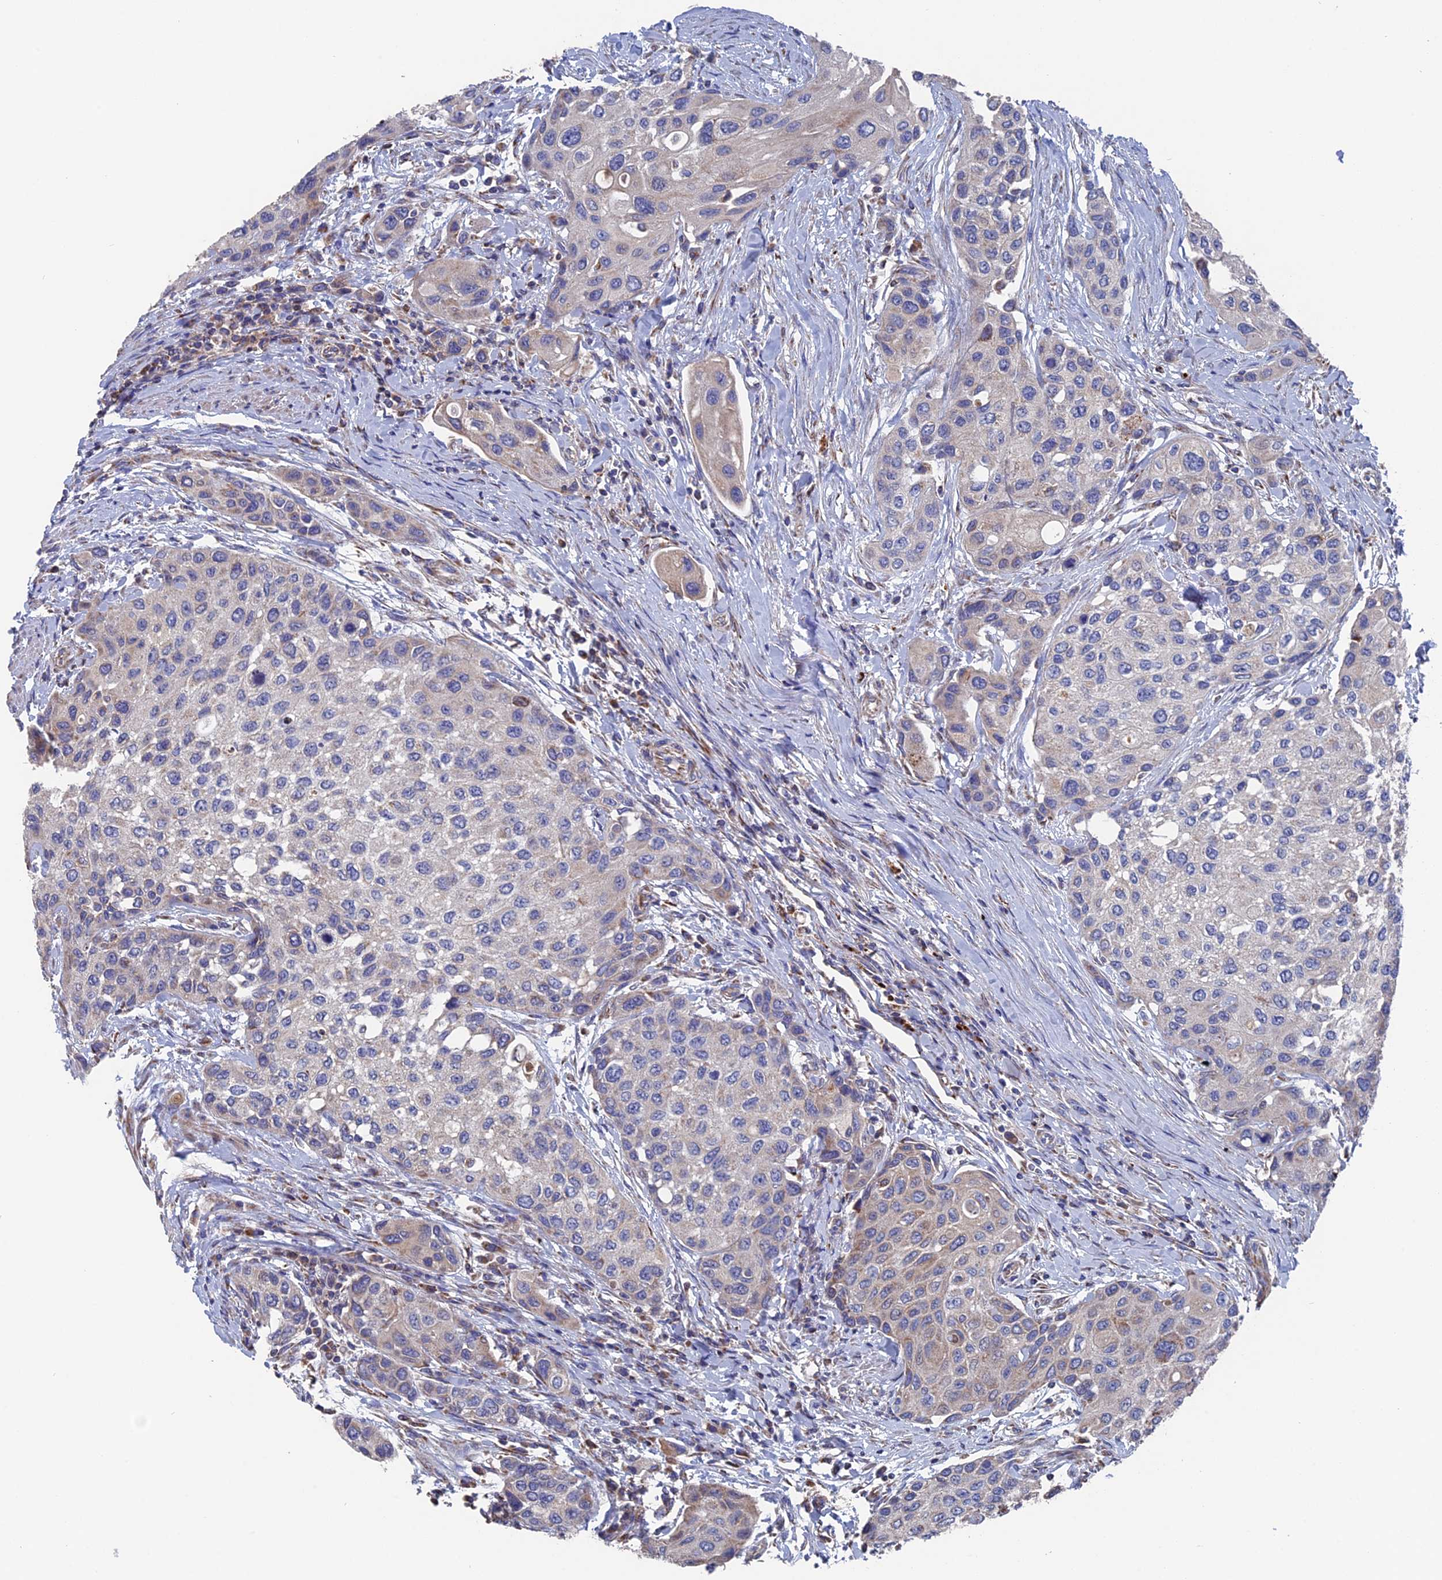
{"staining": {"intensity": "negative", "quantity": "none", "location": "none"}, "tissue": "urothelial cancer", "cell_type": "Tumor cells", "image_type": "cancer", "snomed": [{"axis": "morphology", "description": "Normal tissue, NOS"}, {"axis": "morphology", "description": "Urothelial carcinoma, High grade"}, {"axis": "topography", "description": "Vascular tissue"}, {"axis": "topography", "description": "Urinary bladder"}], "caption": "Immunohistochemical staining of urothelial cancer reveals no significant positivity in tumor cells.", "gene": "TGFA", "patient": {"sex": "female", "age": 56}}